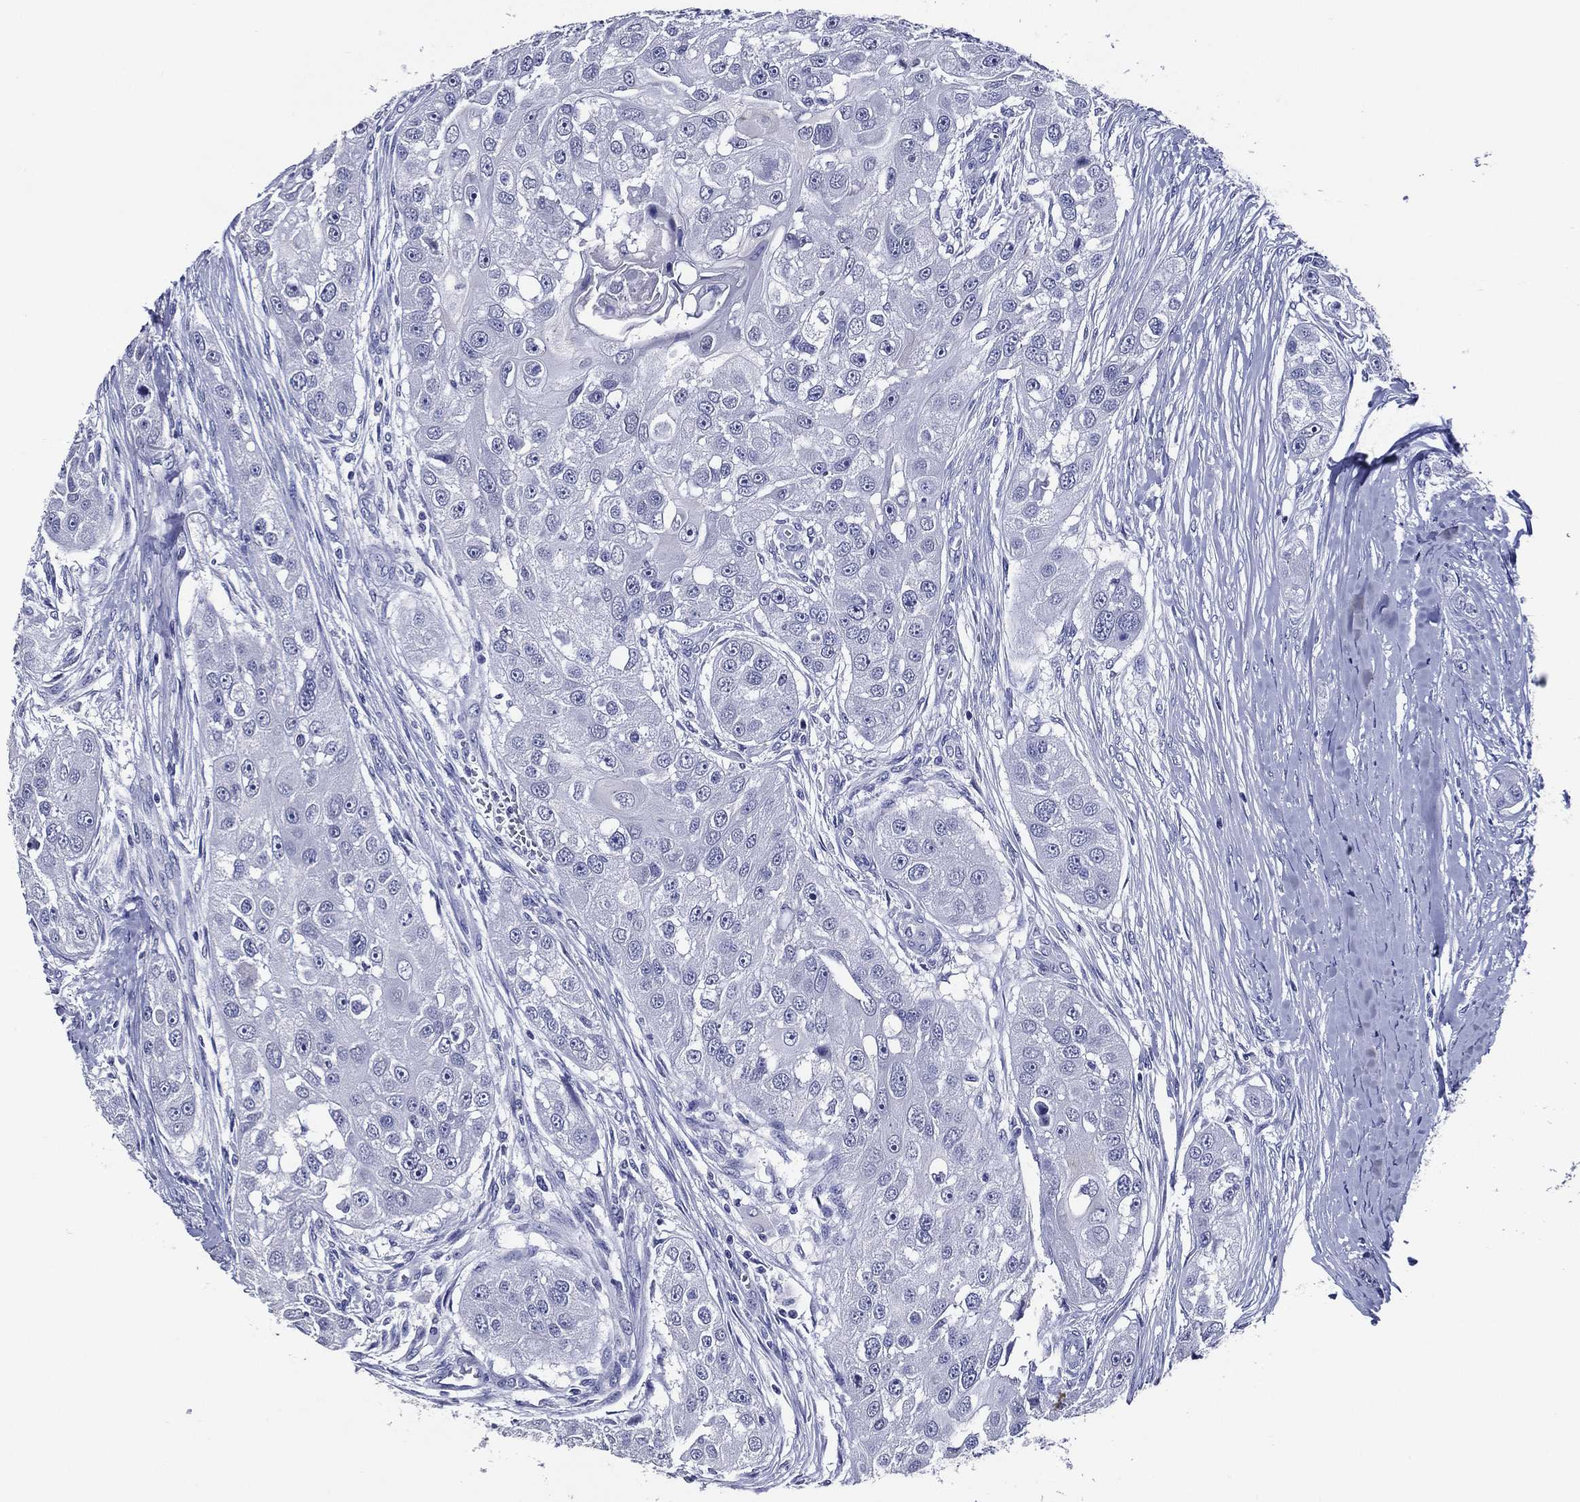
{"staining": {"intensity": "negative", "quantity": "none", "location": "none"}, "tissue": "head and neck cancer", "cell_type": "Tumor cells", "image_type": "cancer", "snomed": [{"axis": "morphology", "description": "Normal tissue, NOS"}, {"axis": "morphology", "description": "Squamous cell carcinoma, NOS"}, {"axis": "topography", "description": "Skeletal muscle"}, {"axis": "topography", "description": "Head-Neck"}], "caption": "Image shows no protein expression in tumor cells of squamous cell carcinoma (head and neck) tissue.", "gene": "ACE2", "patient": {"sex": "male", "age": 51}}